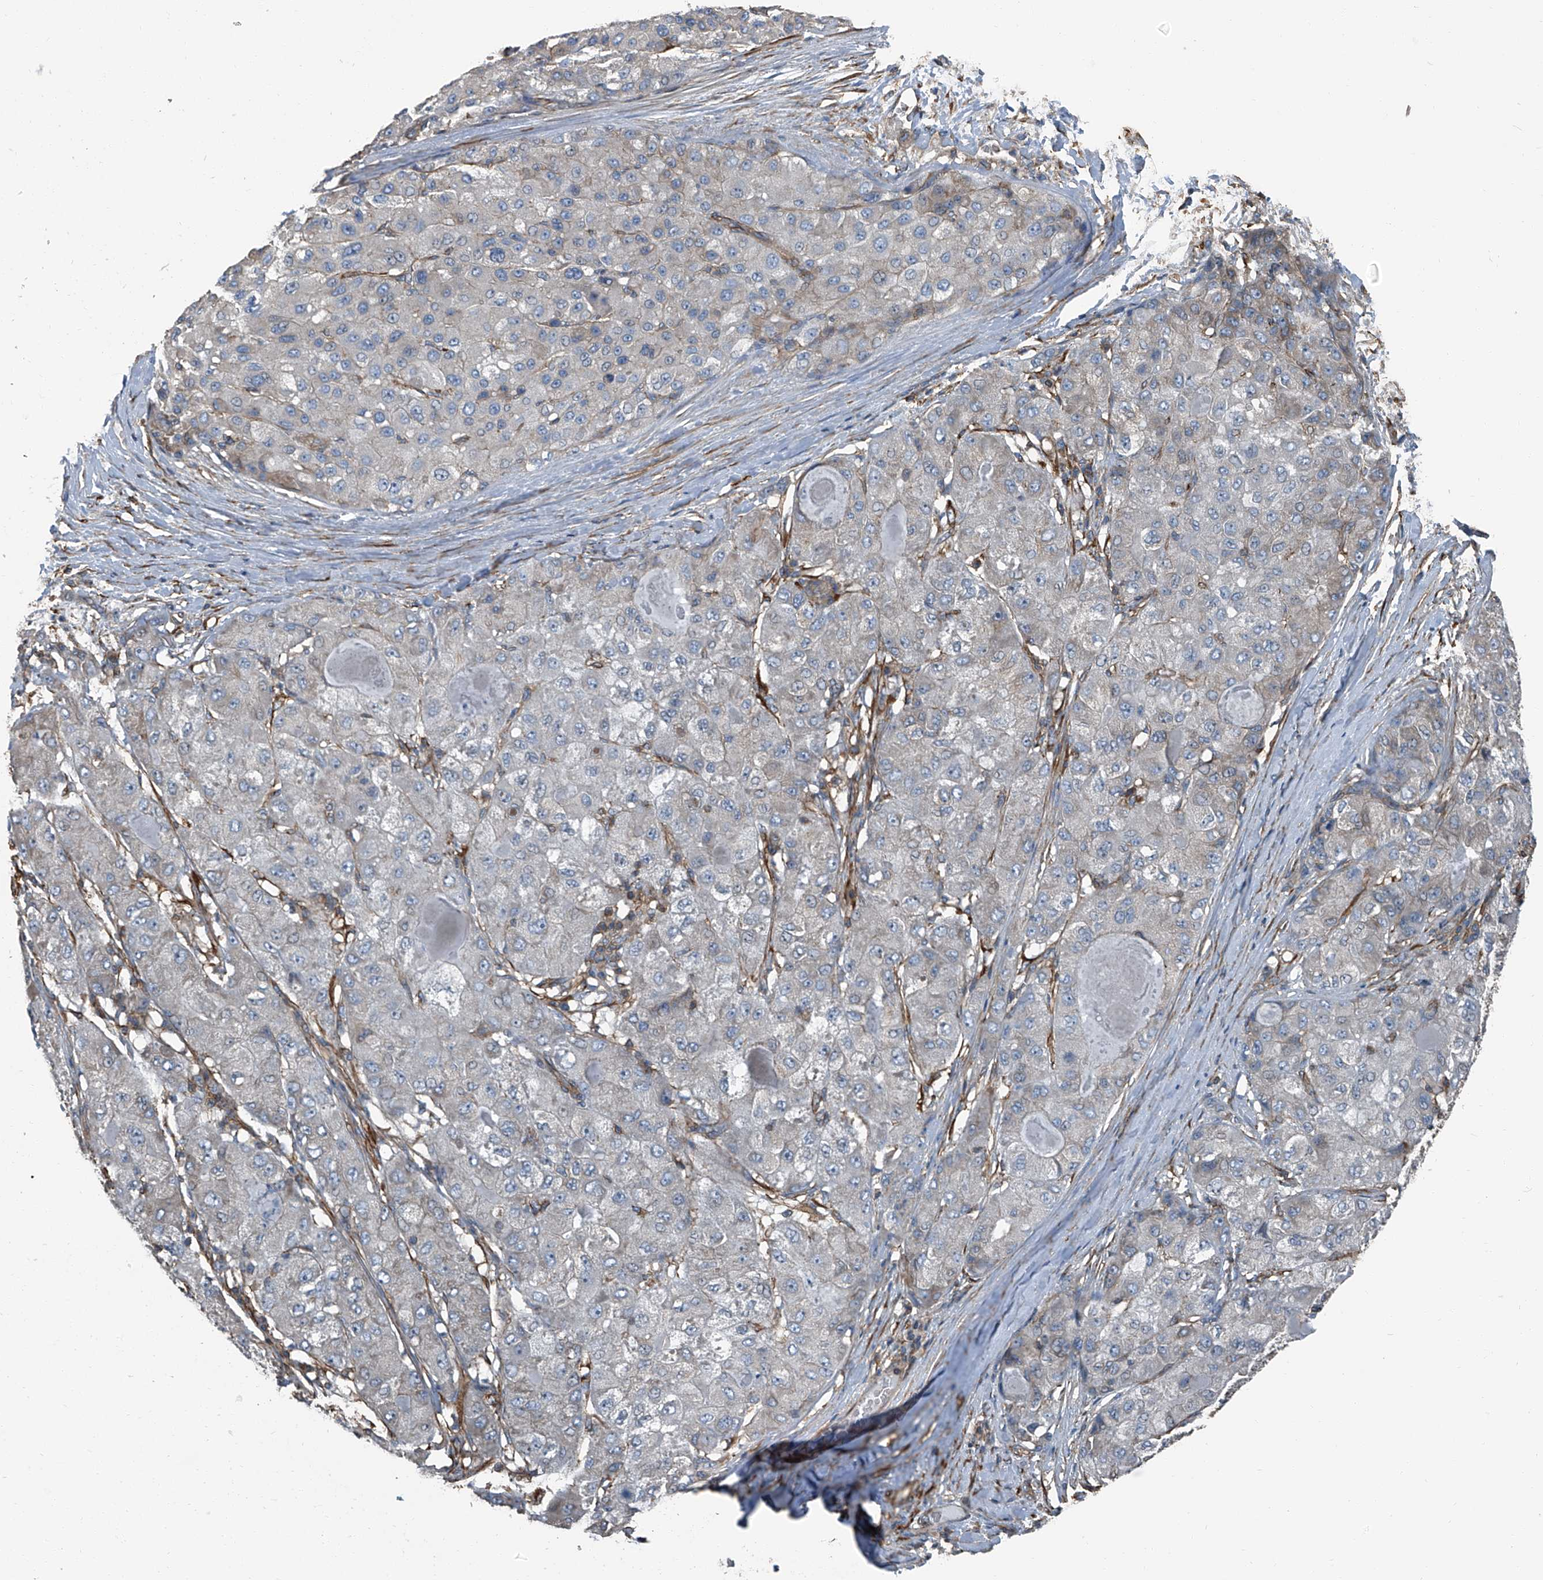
{"staining": {"intensity": "negative", "quantity": "none", "location": "none"}, "tissue": "liver cancer", "cell_type": "Tumor cells", "image_type": "cancer", "snomed": [{"axis": "morphology", "description": "Carcinoma, Hepatocellular, NOS"}, {"axis": "topography", "description": "Liver"}], "caption": "The IHC micrograph has no significant staining in tumor cells of liver cancer tissue.", "gene": "SEPTIN7", "patient": {"sex": "male", "age": 80}}